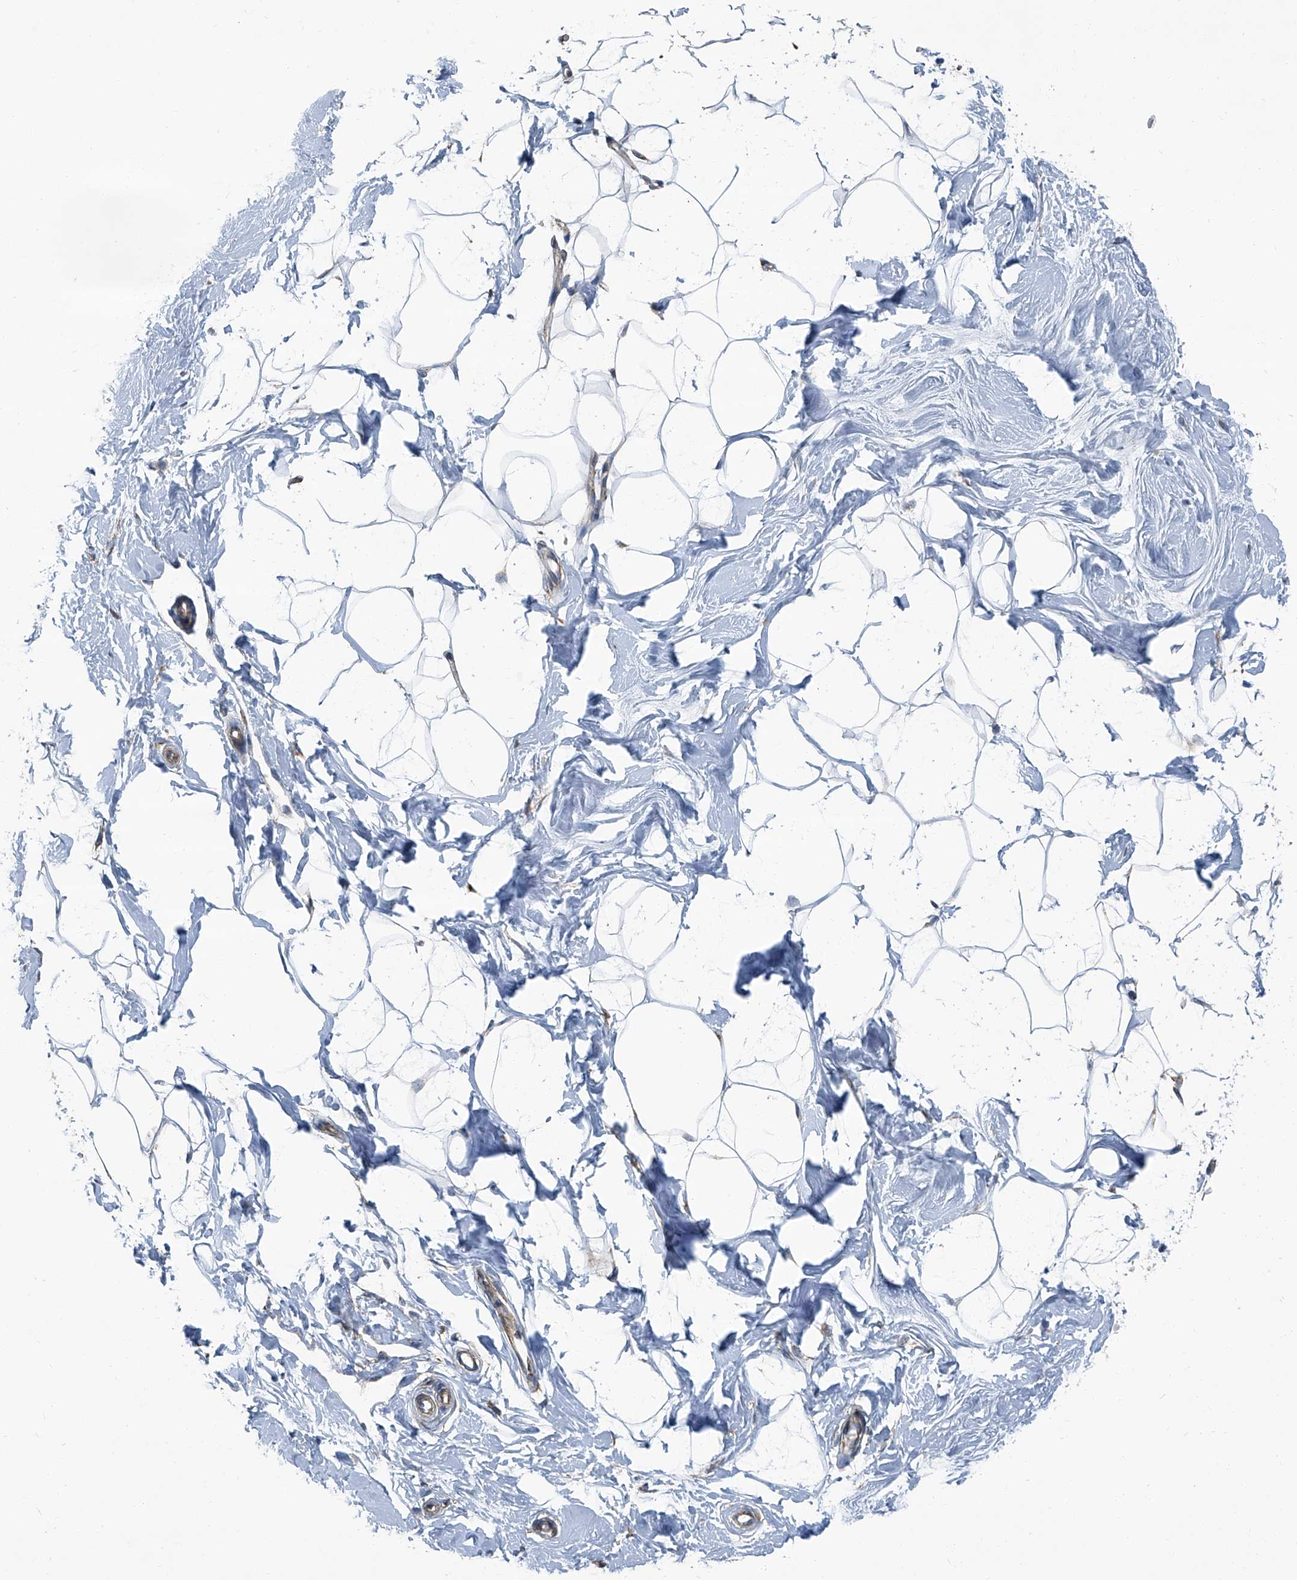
{"staining": {"intensity": "negative", "quantity": "none", "location": "none"}, "tissue": "breast", "cell_type": "Adipocytes", "image_type": "normal", "snomed": [{"axis": "morphology", "description": "Normal tissue, NOS"}, {"axis": "topography", "description": "Breast"}], "caption": "IHC micrograph of normal human breast stained for a protein (brown), which shows no staining in adipocytes. (DAB immunohistochemistry (IHC) with hematoxylin counter stain).", "gene": "SEPTIN7", "patient": {"sex": "female", "age": 26}}